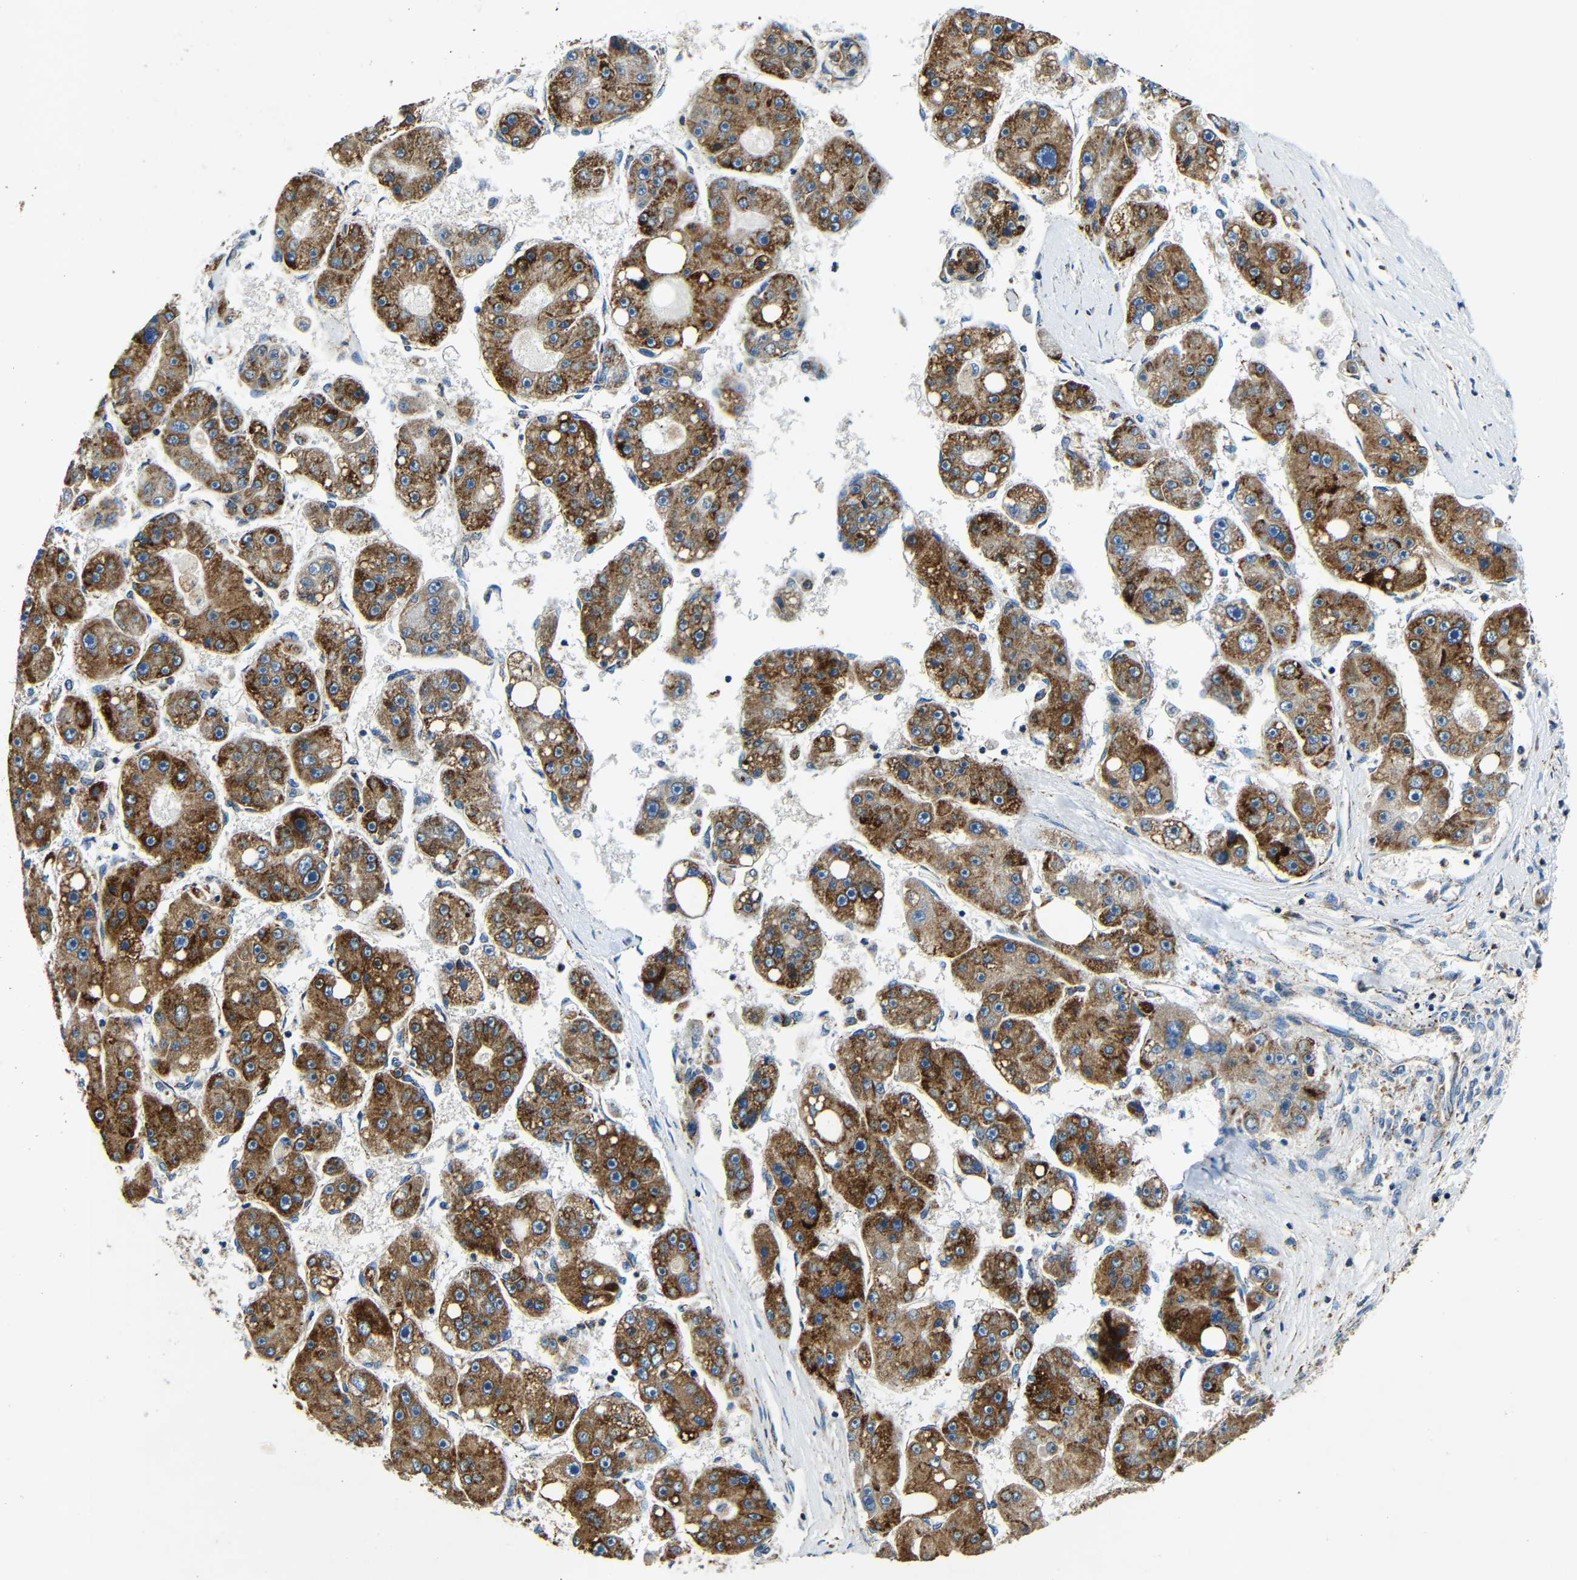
{"staining": {"intensity": "strong", "quantity": ">75%", "location": "cytoplasmic/membranous"}, "tissue": "liver cancer", "cell_type": "Tumor cells", "image_type": "cancer", "snomed": [{"axis": "morphology", "description": "Carcinoma, Hepatocellular, NOS"}, {"axis": "topography", "description": "Liver"}], "caption": "Immunohistochemical staining of human liver cancer (hepatocellular carcinoma) displays high levels of strong cytoplasmic/membranous protein expression in about >75% of tumor cells.", "gene": "GALNT18", "patient": {"sex": "female", "age": 61}}